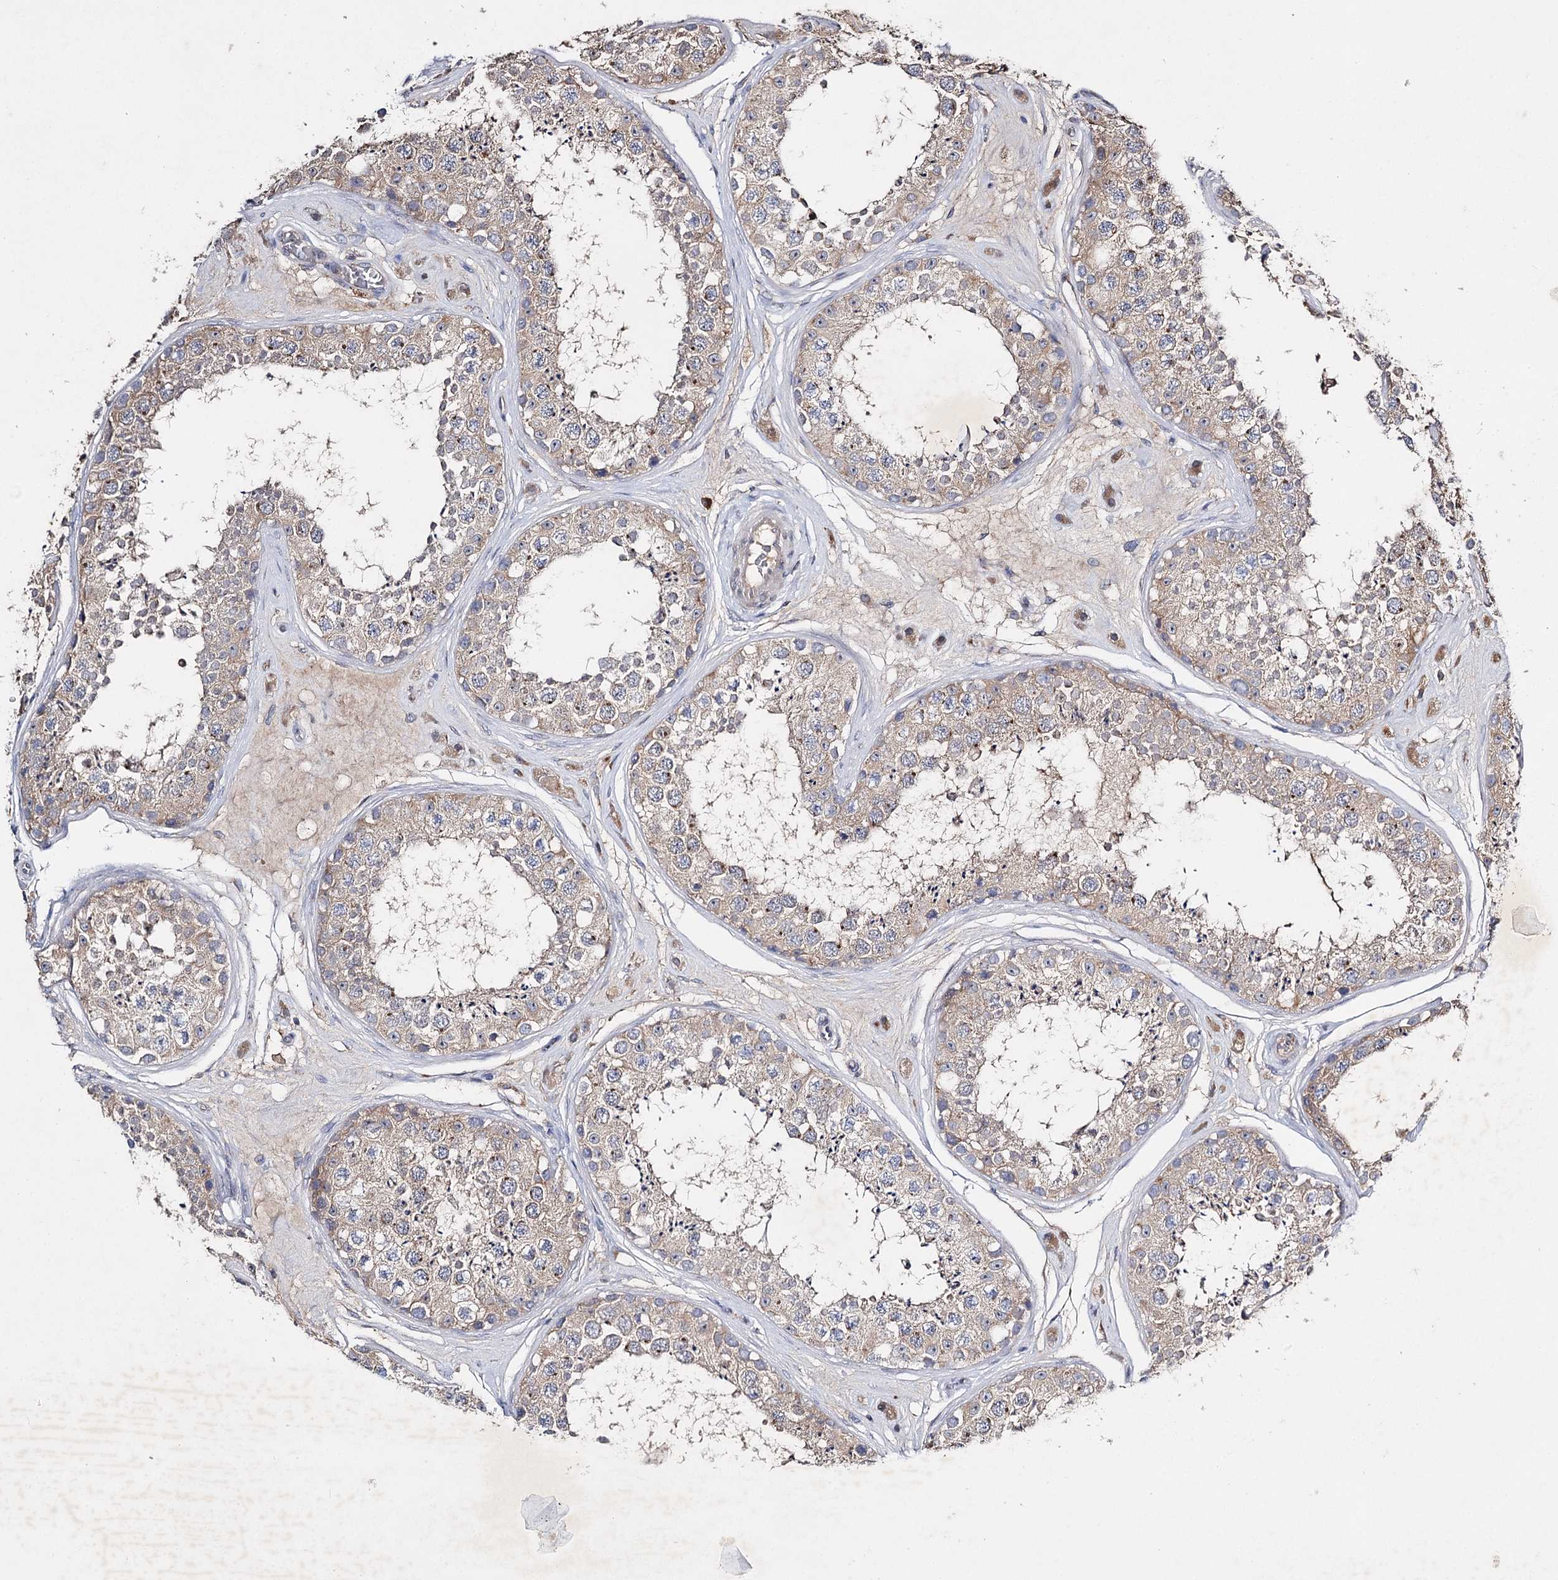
{"staining": {"intensity": "weak", "quantity": "25%-75%", "location": "cytoplasmic/membranous"}, "tissue": "testis", "cell_type": "Cells in seminiferous ducts", "image_type": "normal", "snomed": [{"axis": "morphology", "description": "Normal tissue, NOS"}, {"axis": "topography", "description": "Testis"}], "caption": "Cells in seminiferous ducts reveal weak cytoplasmic/membranous positivity in approximately 25%-75% of cells in benign testis.", "gene": "IL1RAP", "patient": {"sex": "male", "age": 25}}